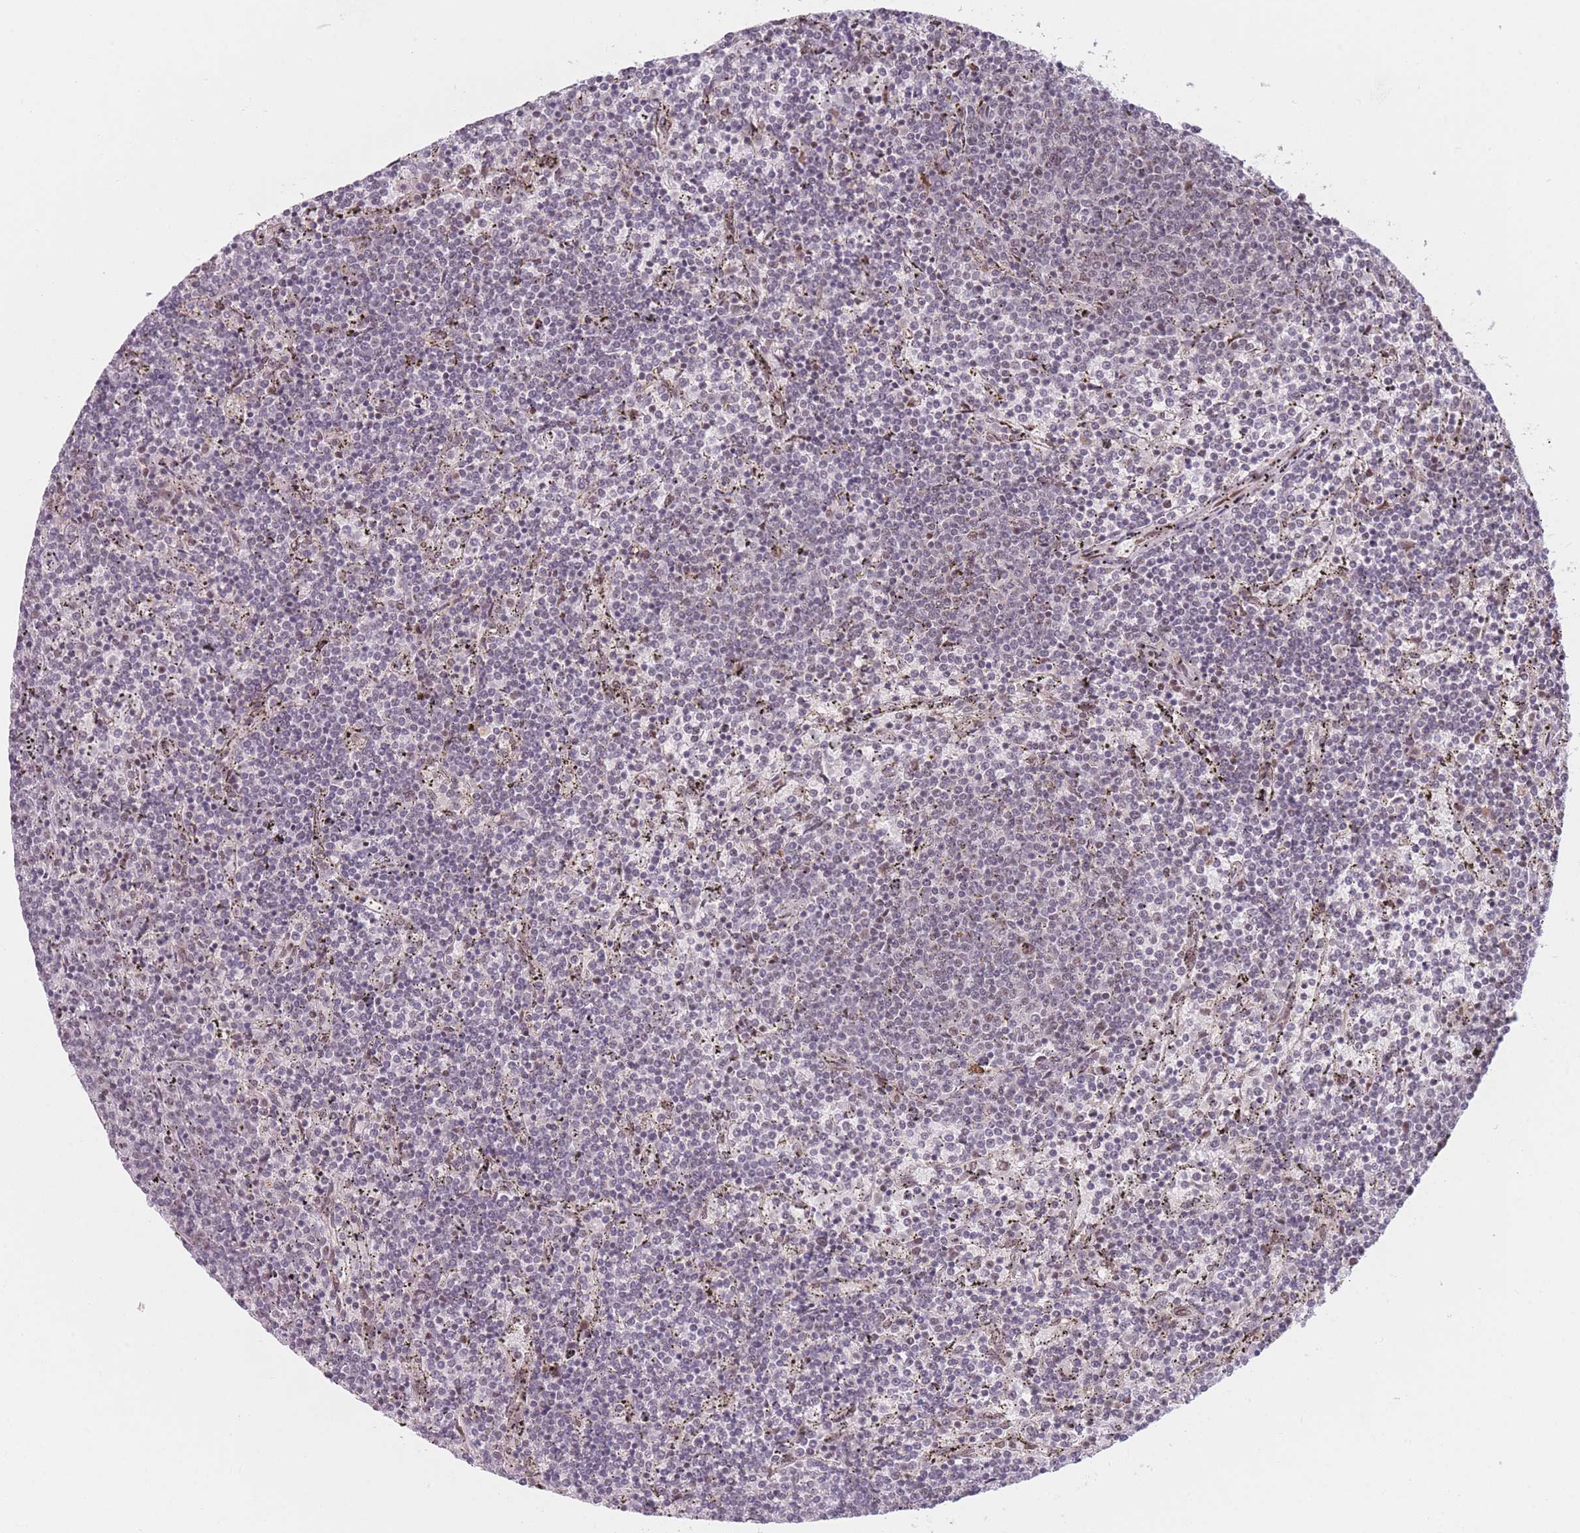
{"staining": {"intensity": "negative", "quantity": "none", "location": "none"}, "tissue": "lymphoma", "cell_type": "Tumor cells", "image_type": "cancer", "snomed": [{"axis": "morphology", "description": "Malignant lymphoma, non-Hodgkin's type, Low grade"}, {"axis": "topography", "description": "Spleen"}], "caption": "Tumor cells are negative for brown protein staining in lymphoma.", "gene": "SUPT6H", "patient": {"sex": "female", "age": 50}}